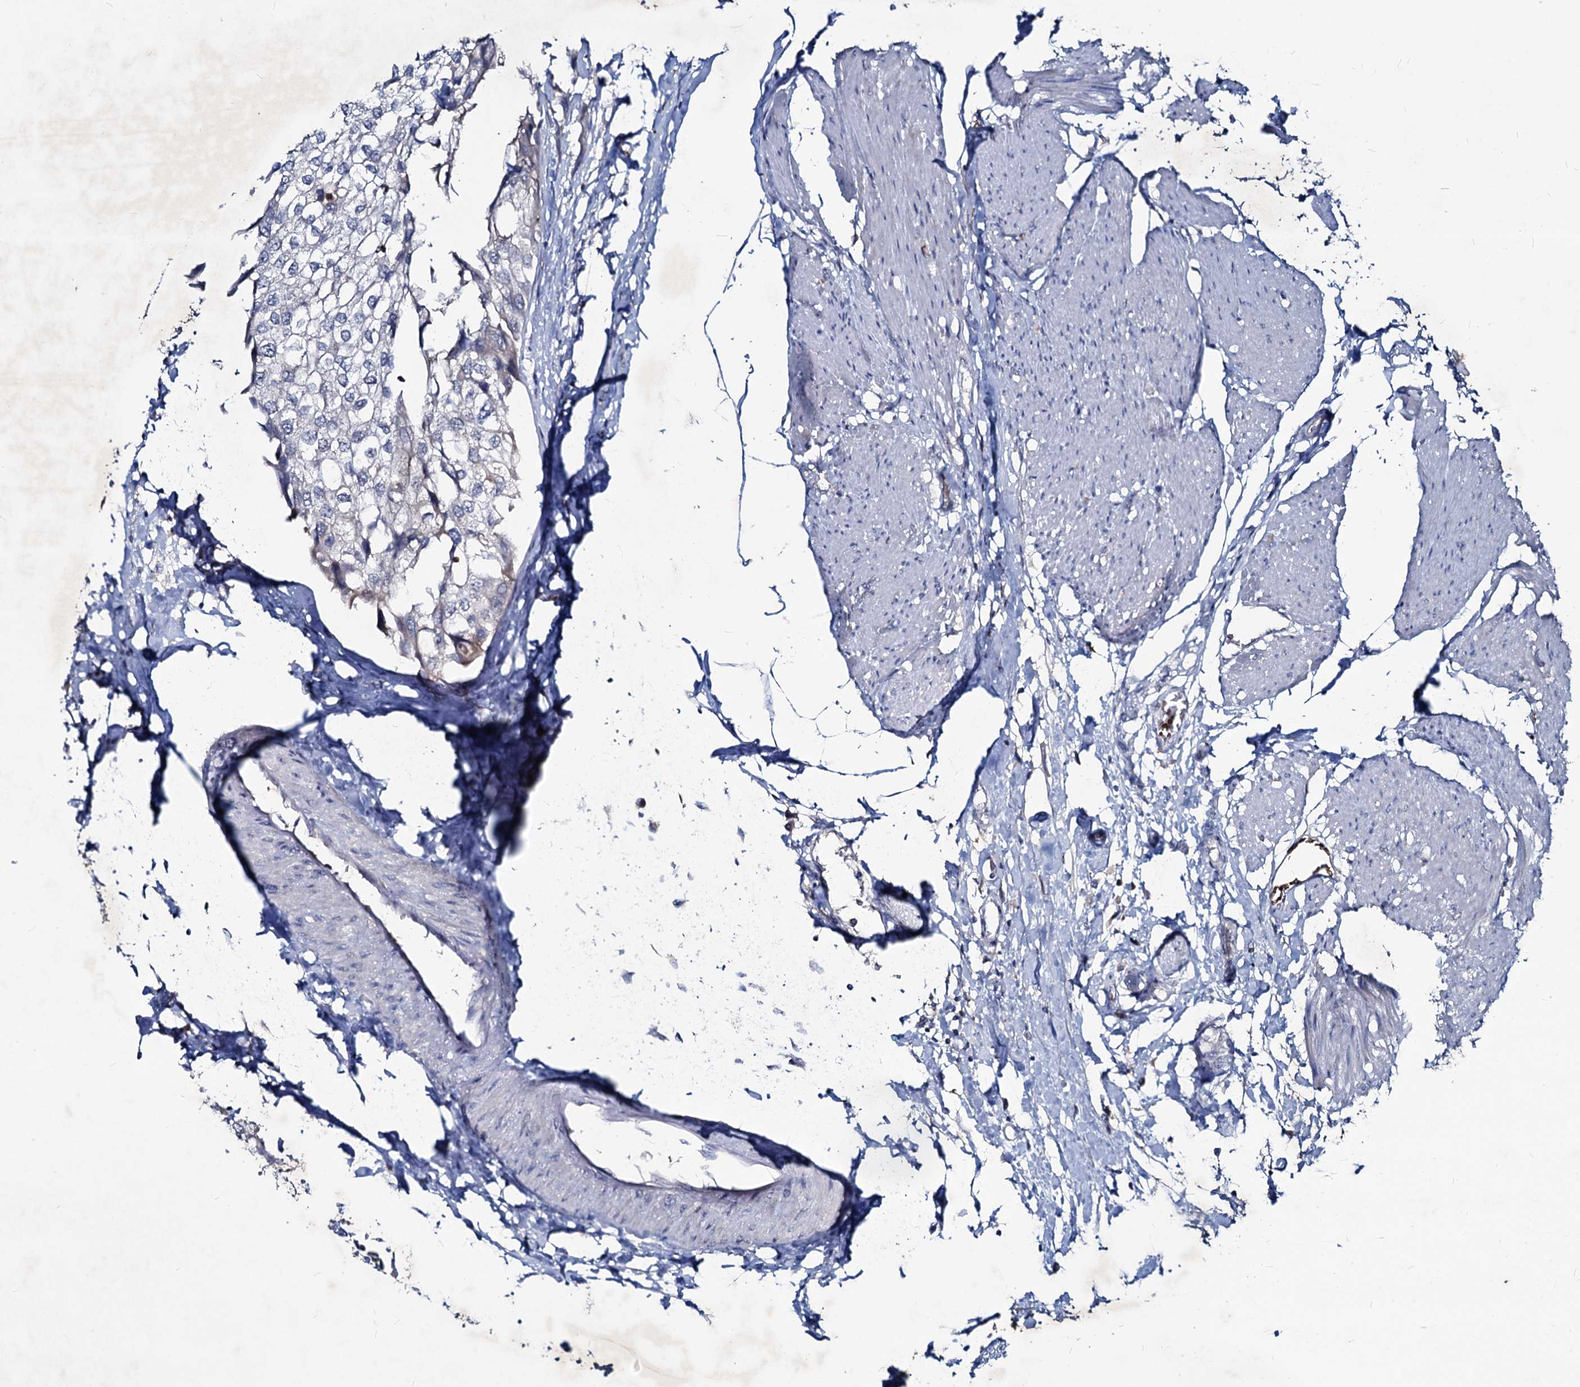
{"staining": {"intensity": "negative", "quantity": "none", "location": "none"}, "tissue": "urothelial cancer", "cell_type": "Tumor cells", "image_type": "cancer", "snomed": [{"axis": "morphology", "description": "Urothelial carcinoma, High grade"}, {"axis": "topography", "description": "Urinary bladder"}], "caption": "This is a histopathology image of immunohistochemistry (IHC) staining of high-grade urothelial carcinoma, which shows no expression in tumor cells.", "gene": "RNF6", "patient": {"sex": "male", "age": 64}}